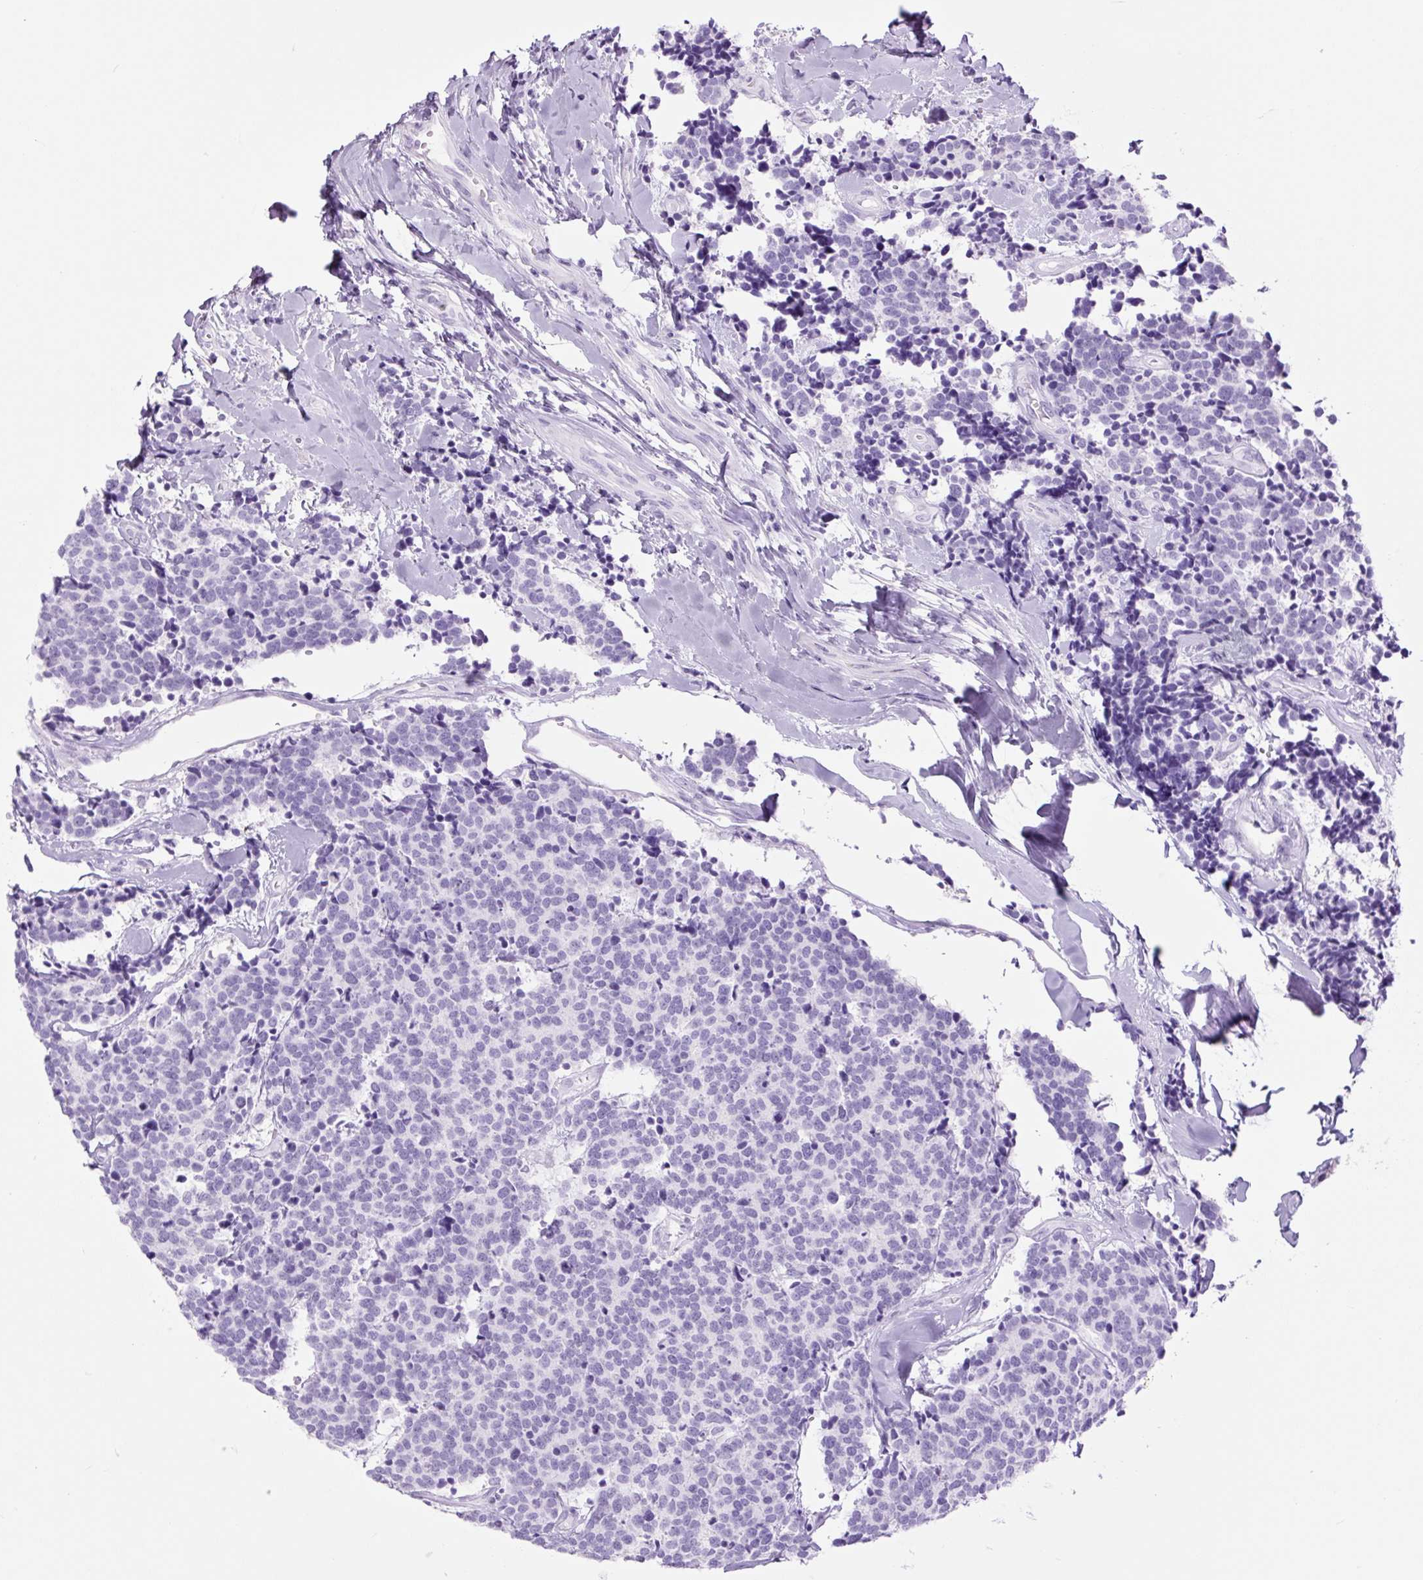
{"staining": {"intensity": "negative", "quantity": "none", "location": "none"}, "tissue": "carcinoid", "cell_type": "Tumor cells", "image_type": "cancer", "snomed": [{"axis": "morphology", "description": "Carcinoid, malignant, NOS"}, {"axis": "topography", "description": "Skin"}], "caption": "This photomicrograph is of malignant carcinoid stained with immunohistochemistry (IHC) to label a protein in brown with the nuclei are counter-stained blue. There is no positivity in tumor cells. (DAB (3,3'-diaminobenzidine) immunohistochemistry with hematoxylin counter stain).", "gene": "TFF2", "patient": {"sex": "female", "age": 79}}